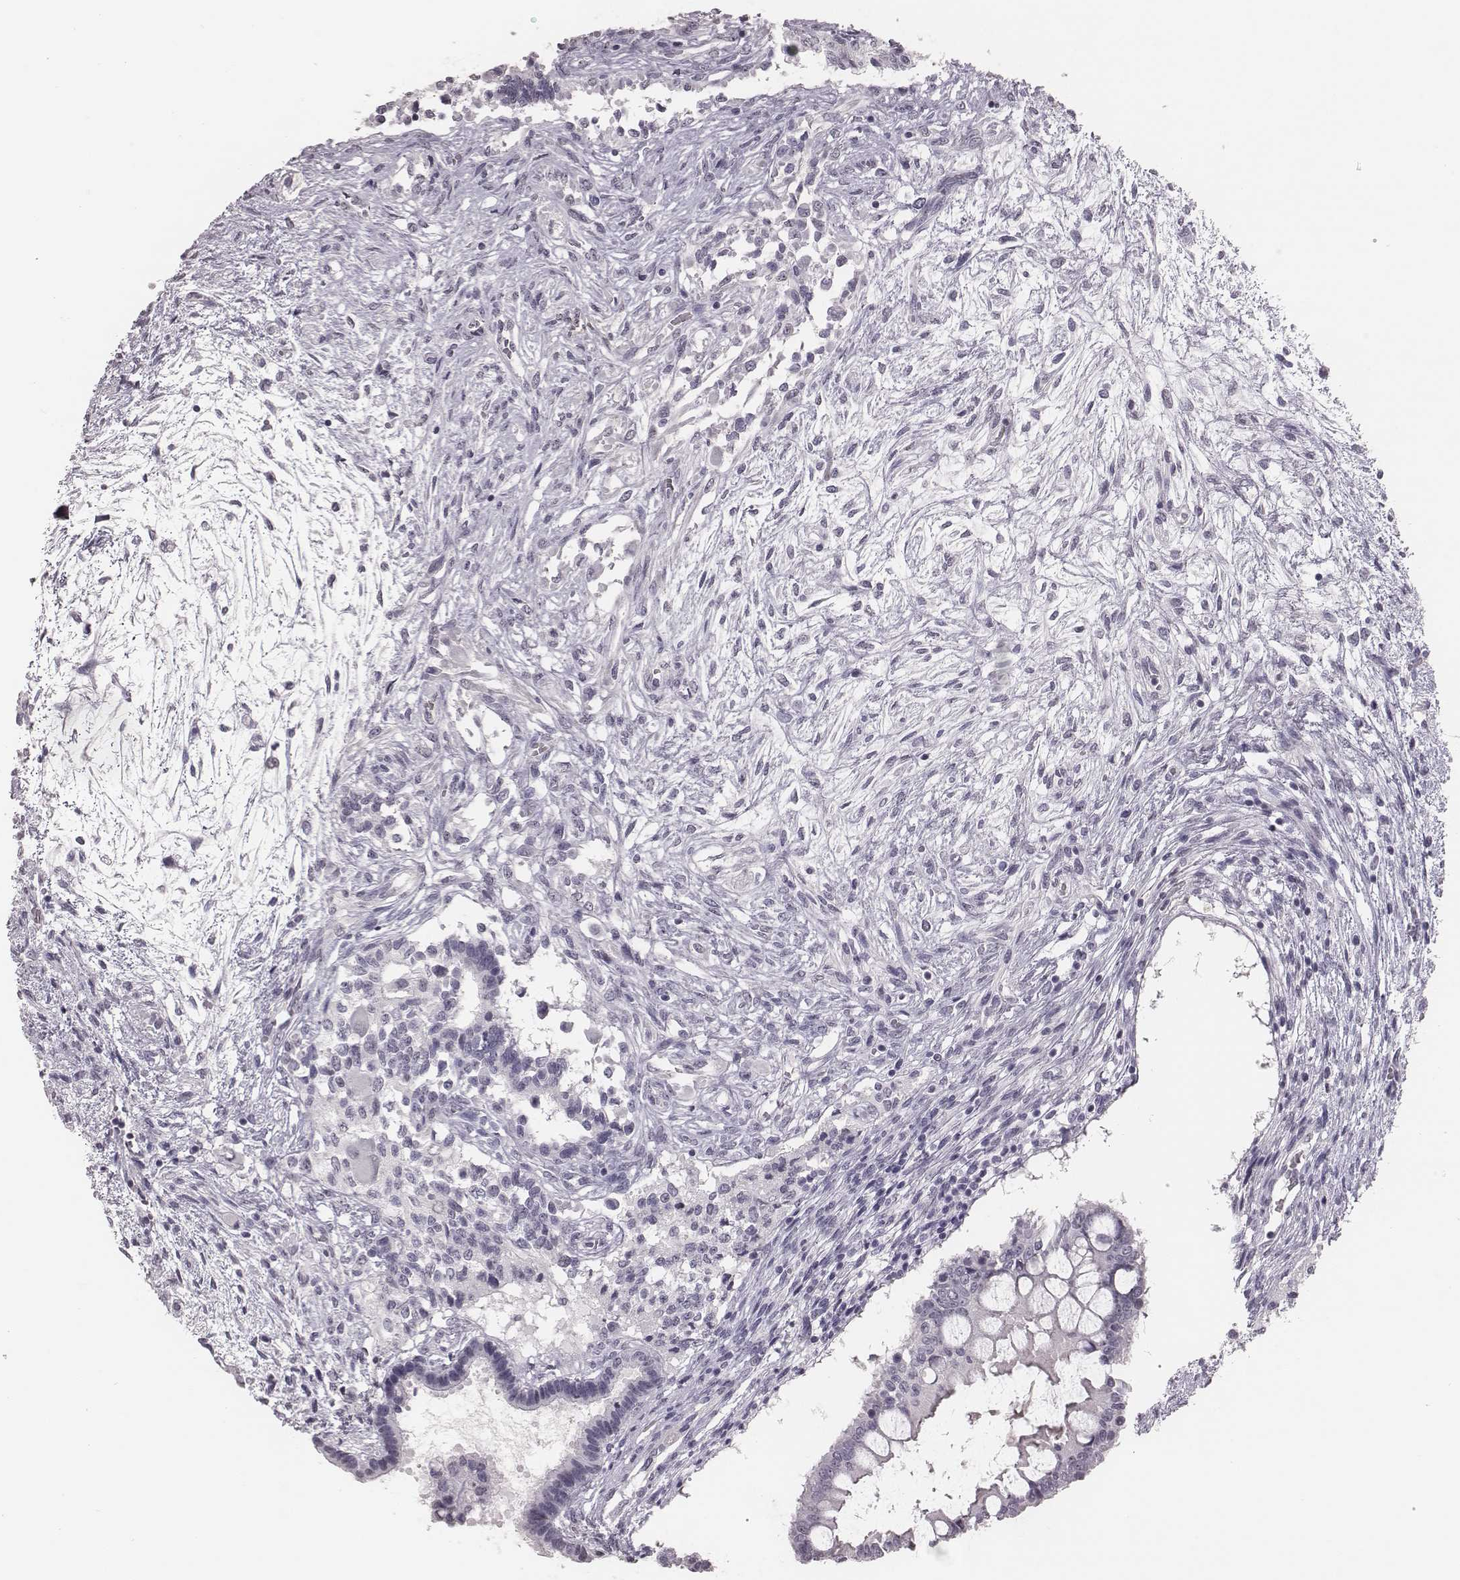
{"staining": {"intensity": "negative", "quantity": "none", "location": "none"}, "tissue": "testis cancer", "cell_type": "Tumor cells", "image_type": "cancer", "snomed": [{"axis": "morphology", "description": "Carcinoma, Embryonal, NOS"}, {"axis": "topography", "description": "Testis"}], "caption": "Immunohistochemistry (IHC) of human testis embryonal carcinoma shows no staining in tumor cells.", "gene": "CSHL1", "patient": {"sex": "male", "age": 37}}